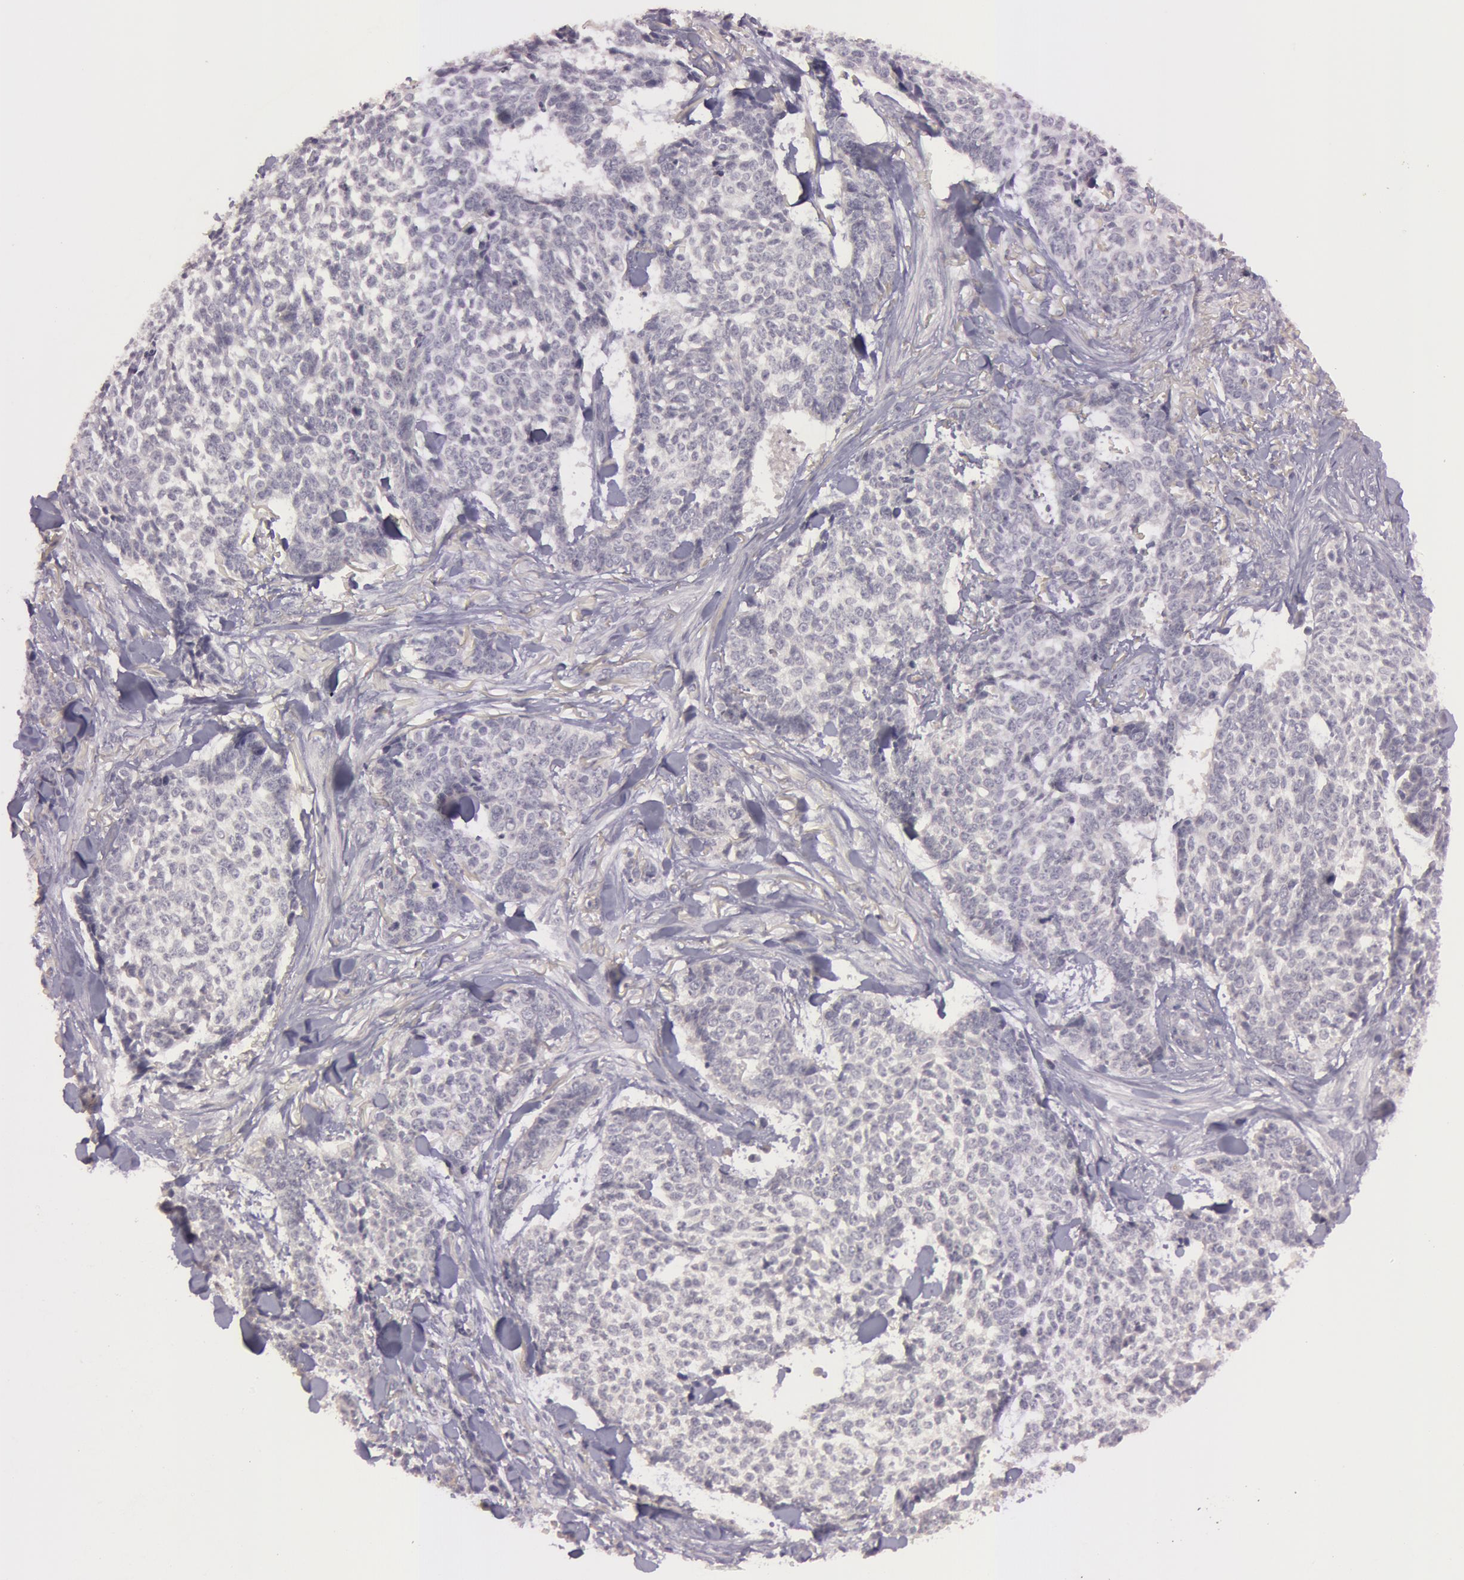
{"staining": {"intensity": "negative", "quantity": "none", "location": "none"}, "tissue": "skin cancer", "cell_type": "Tumor cells", "image_type": "cancer", "snomed": [{"axis": "morphology", "description": "Basal cell carcinoma"}, {"axis": "topography", "description": "Skin"}], "caption": "DAB (3,3'-diaminobenzidine) immunohistochemical staining of basal cell carcinoma (skin) exhibits no significant expression in tumor cells. (Stains: DAB (3,3'-diaminobenzidine) immunohistochemistry (IHC) with hematoxylin counter stain, Microscopy: brightfield microscopy at high magnification).", "gene": "MXRA5", "patient": {"sex": "female", "age": 89}}